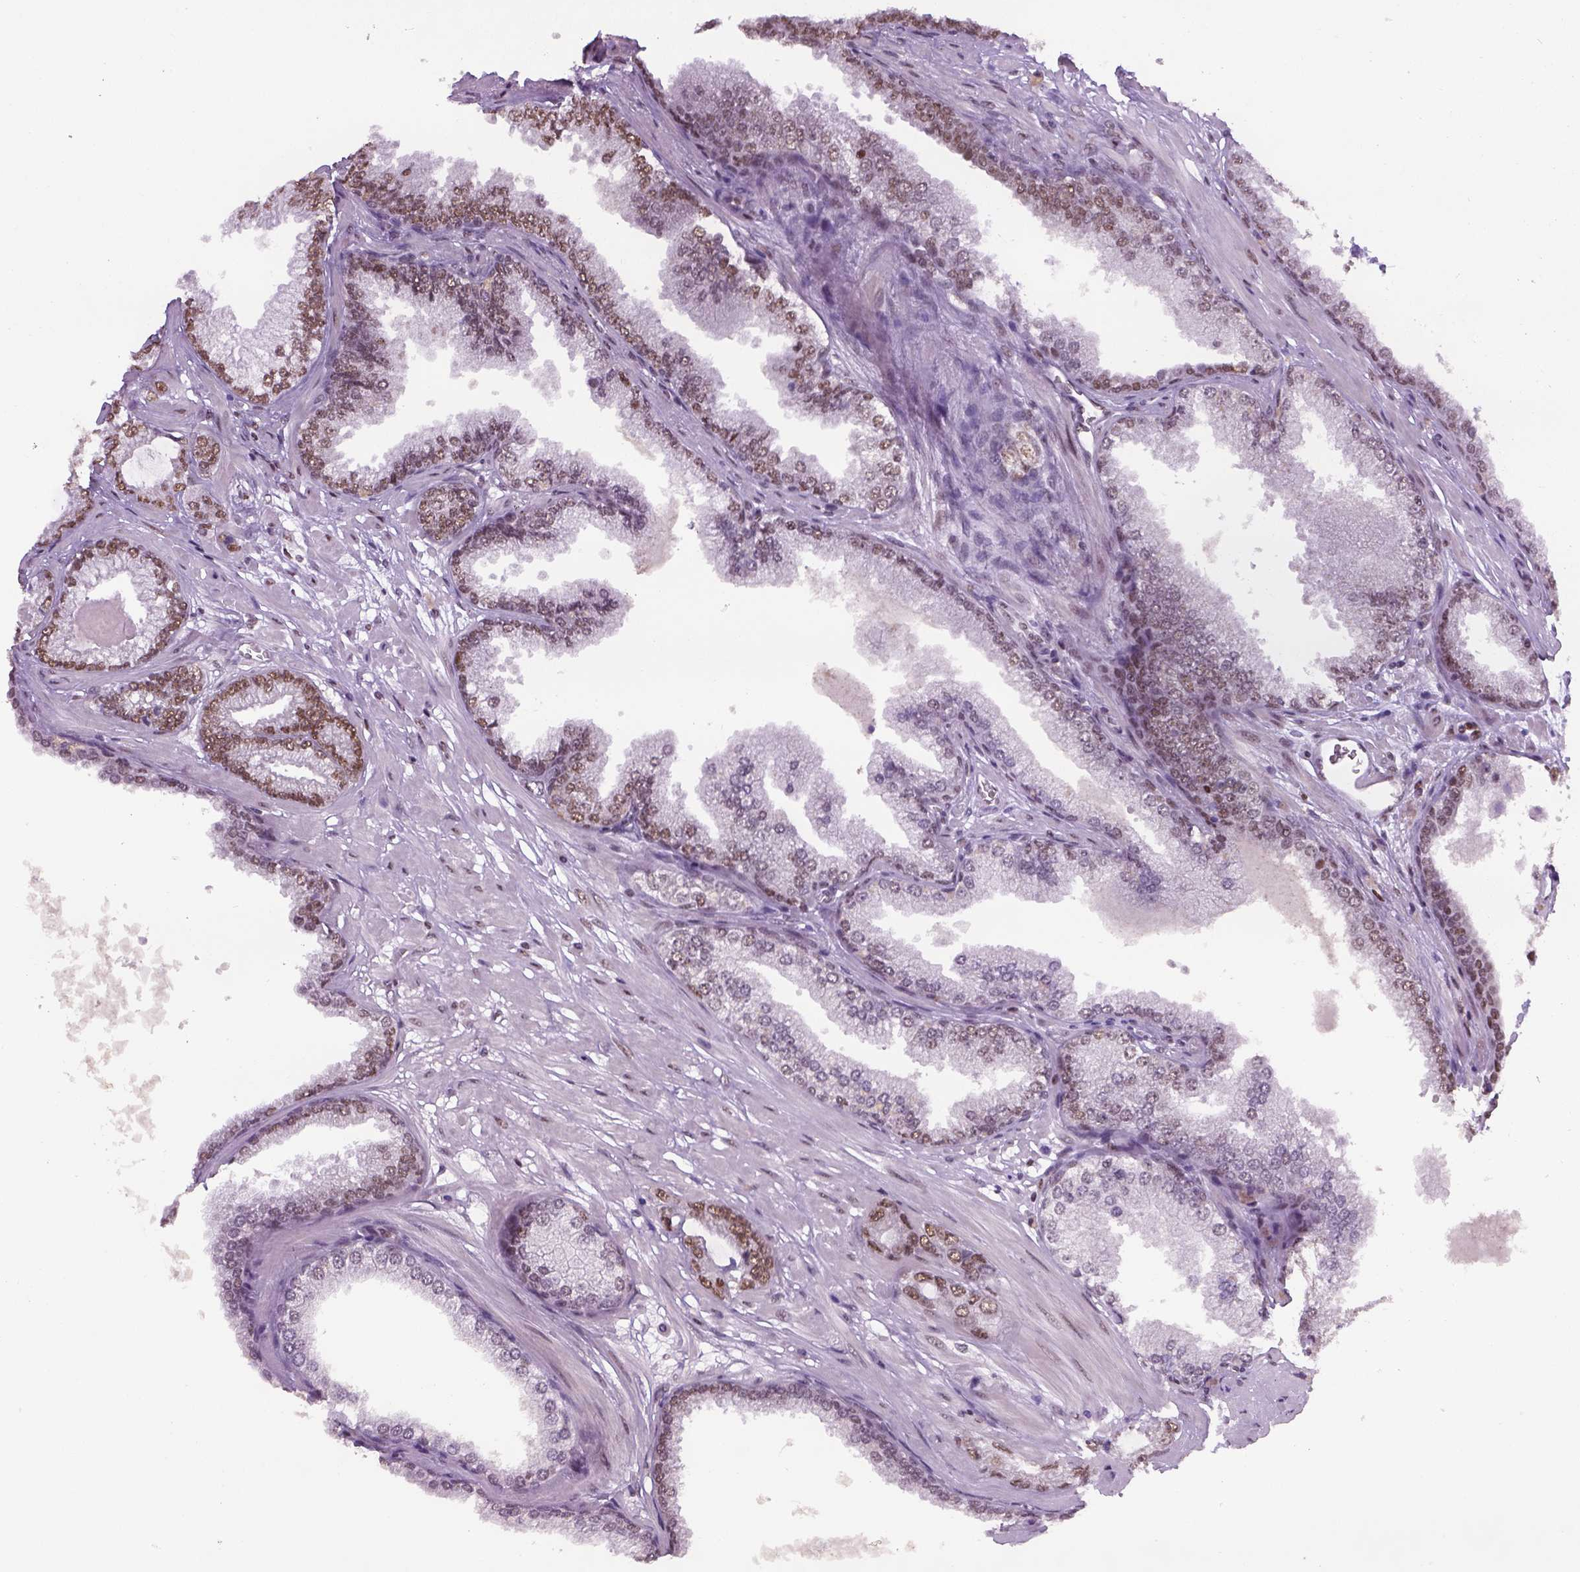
{"staining": {"intensity": "moderate", "quantity": ">75%", "location": "nuclear"}, "tissue": "prostate cancer", "cell_type": "Tumor cells", "image_type": "cancer", "snomed": [{"axis": "morphology", "description": "Adenocarcinoma, Low grade"}, {"axis": "topography", "description": "Prostate"}], "caption": "A medium amount of moderate nuclear expression is present in about >75% of tumor cells in prostate cancer (low-grade adenocarcinoma) tissue.", "gene": "FANCE", "patient": {"sex": "male", "age": 64}}